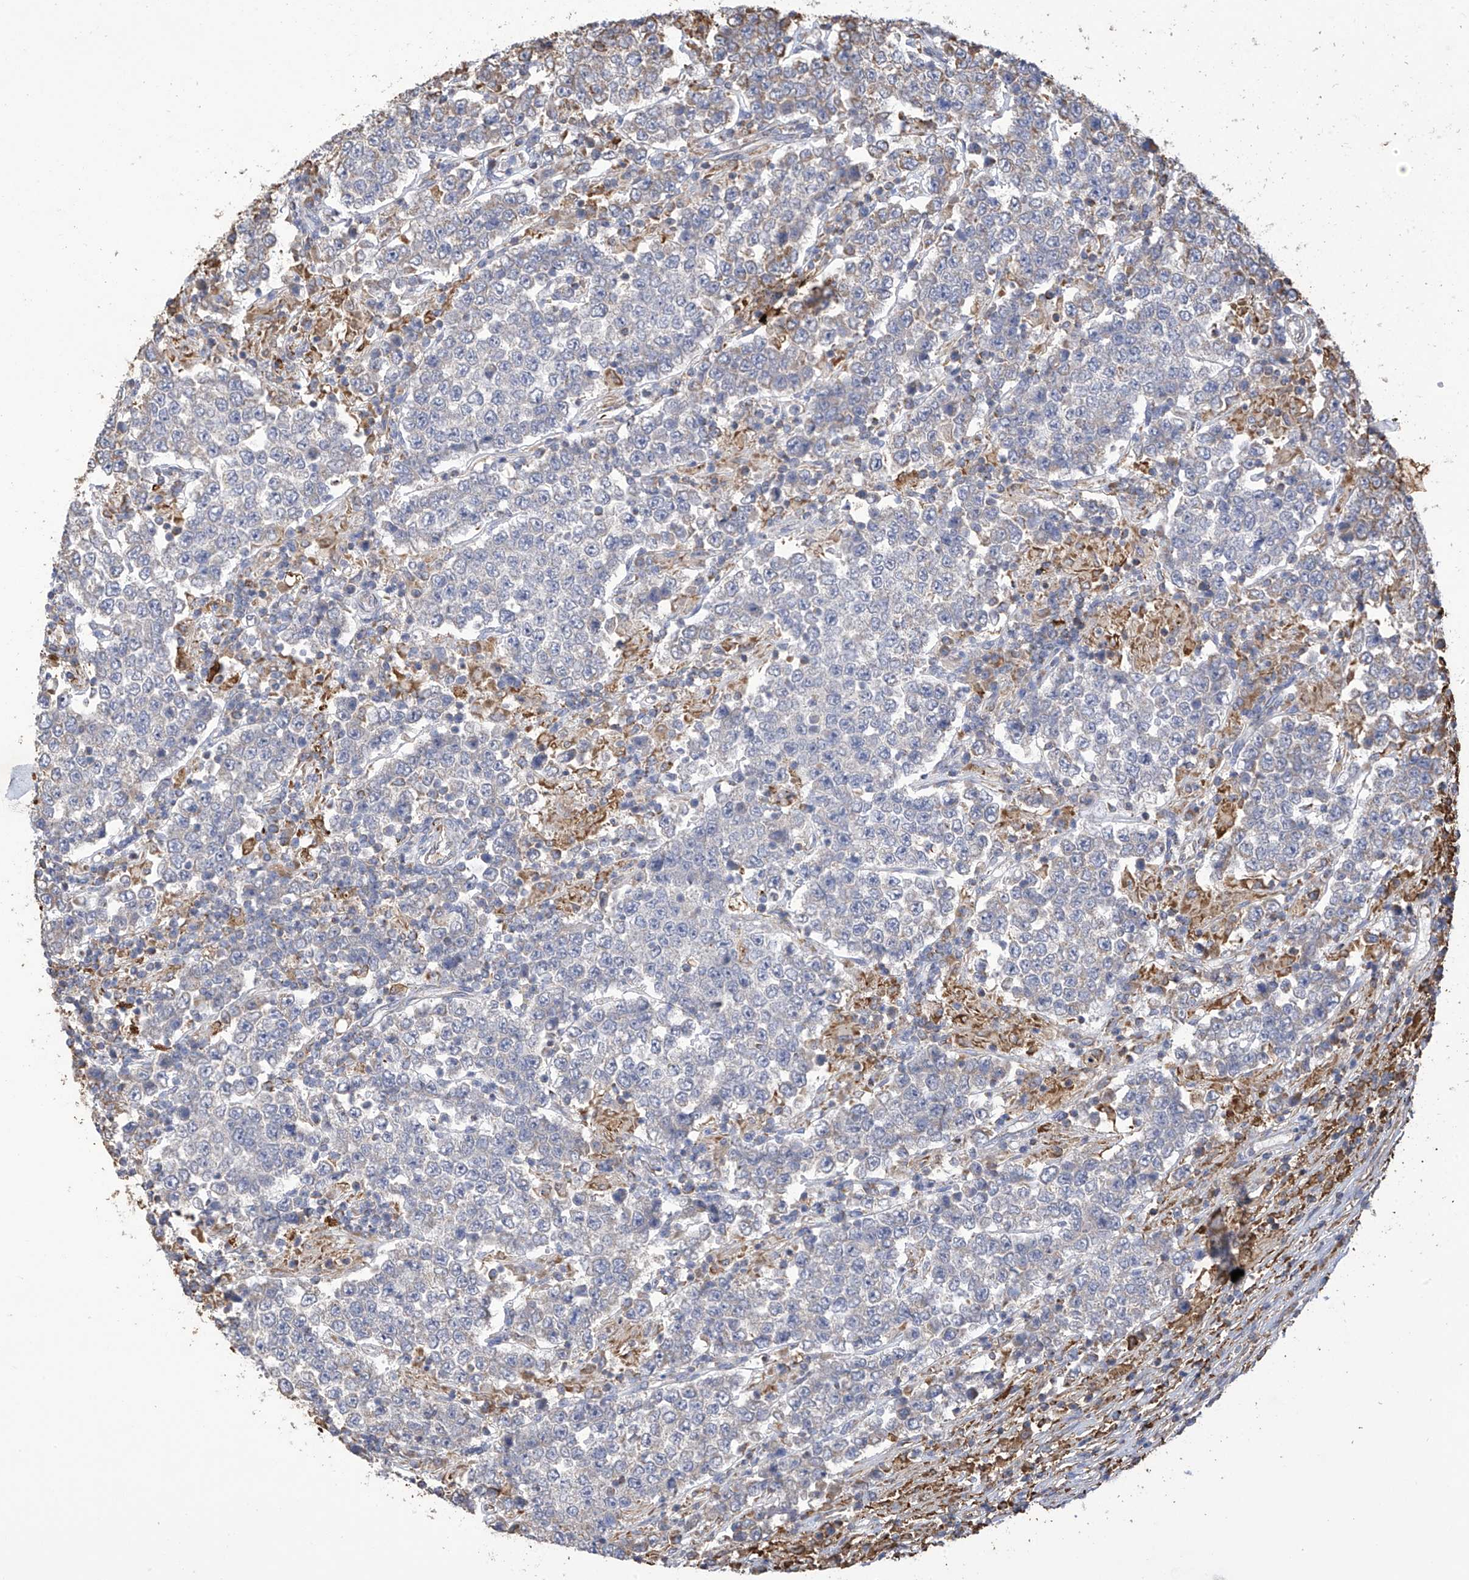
{"staining": {"intensity": "negative", "quantity": "none", "location": "none"}, "tissue": "testis cancer", "cell_type": "Tumor cells", "image_type": "cancer", "snomed": [{"axis": "morphology", "description": "Normal tissue, NOS"}, {"axis": "morphology", "description": "Urothelial carcinoma, High grade"}, {"axis": "morphology", "description": "Seminoma, NOS"}, {"axis": "morphology", "description": "Carcinoma, Embryonal, NOS"}, {"axis": "topography", "description": "Urinary bladder"}, {"axis": "topography", "description": "Testis"}], "caption": "An image of testis embryonal carcinoma stained for a protein demonstrates no brown staining in tumor cells.", "gene": "OGT", "patient": {"sex": "male", "age": 41}}